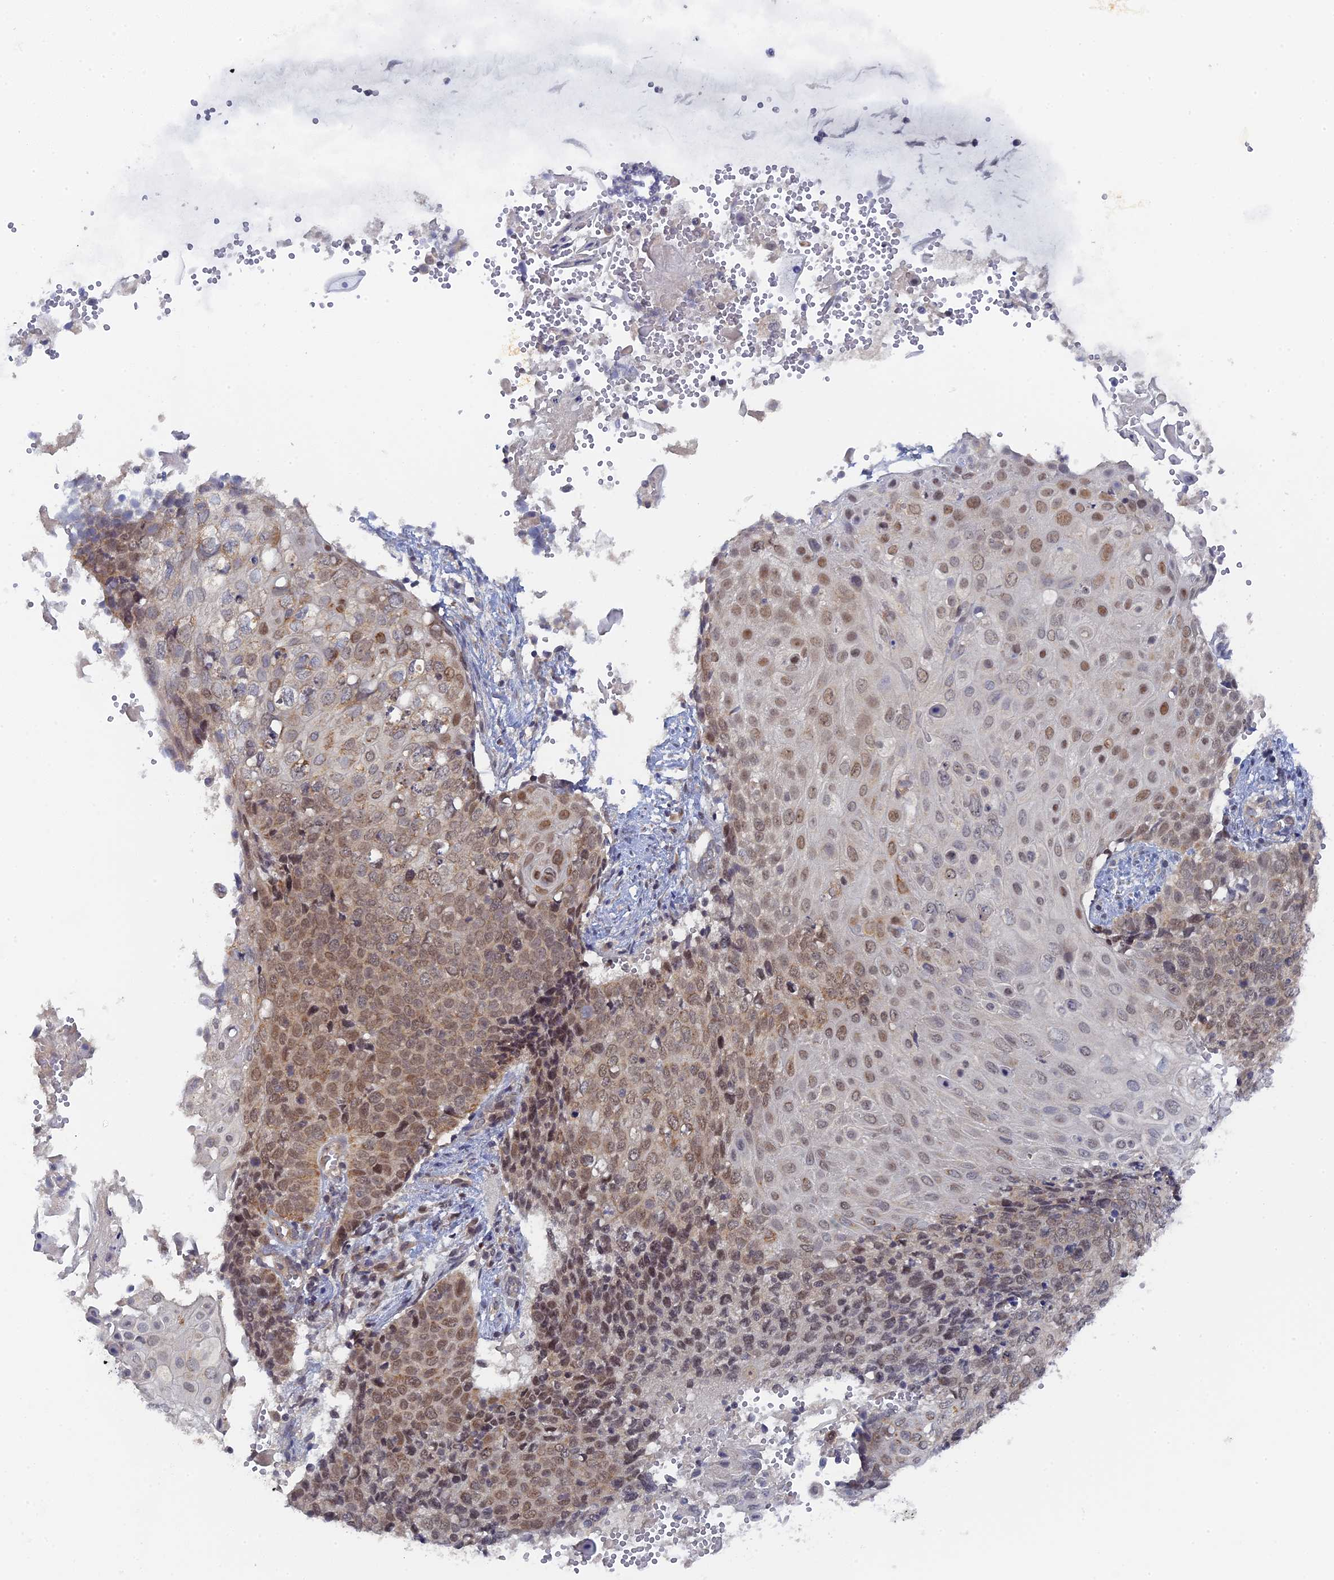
{"staining": {"intensity": "moderate", "quantity": "25%-75%", "location": "nuclear"}, "tissue": "cervical cancer", "cell_type": "Tumor cells", "image_type": "cancer", "snomed": [{"axis": "morphology", "description": "Squamous cell carcinoma, NOS"}, {"axis": "topography", "description": "Cervix"}], "caption": "Cervical cancer stained with a brown dye demonstrates moderate nuclear positive positivity in approximately 25%-75% of tumor cells.", "gene": "MIGA2", "patient": {"sex": "female", "age": 39}}